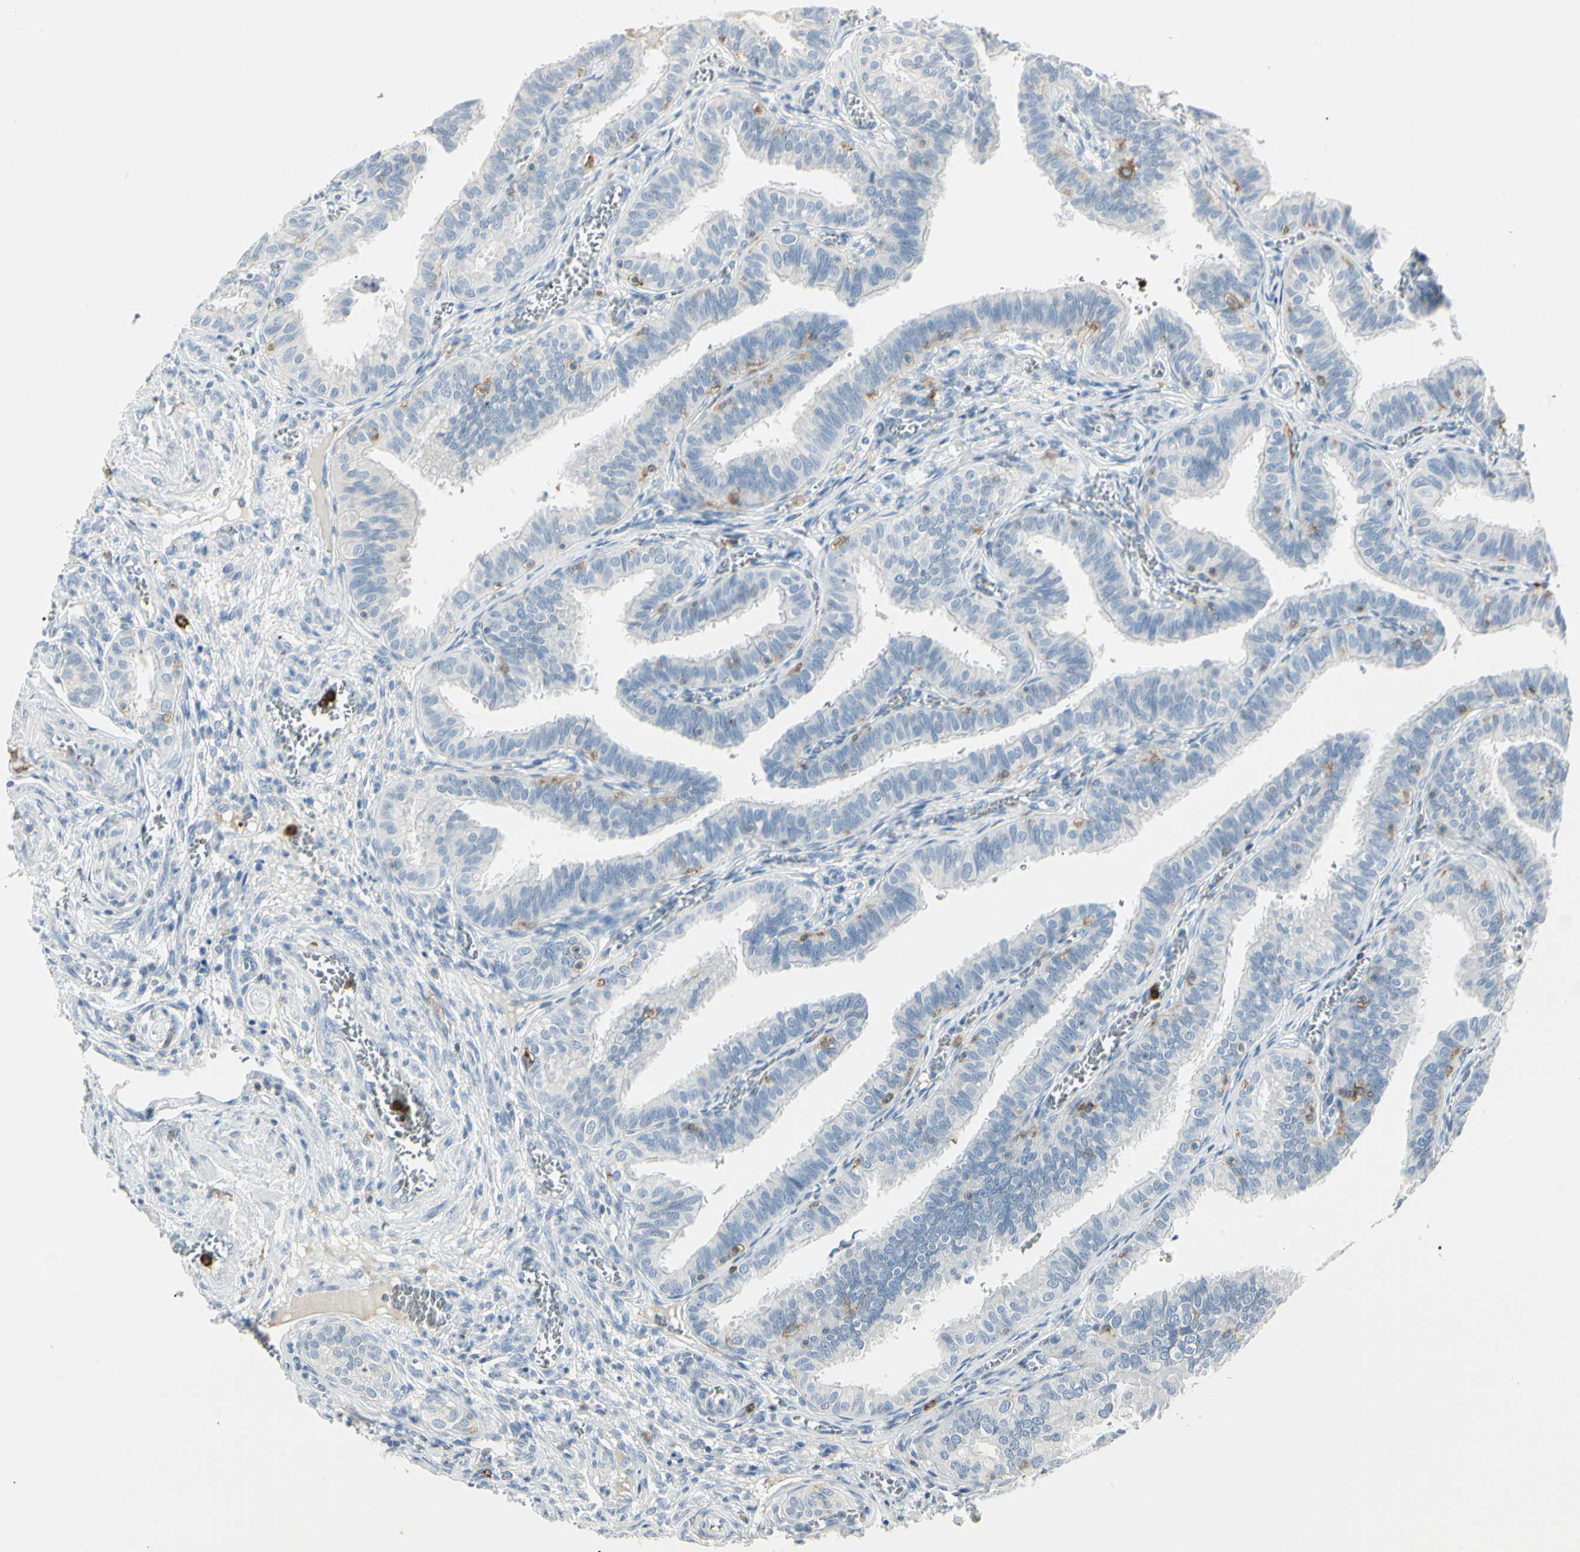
{"staining": {"intensity": "negative", "quantity": "none", "location": "none"}, "tissue": "fallopian tube", "cell_type": "Glandular cells", "image_type": "normal", "snomed": [{"axis": "morphology", "description": "Normal tissue, NOS"}, {"axis": "topography", "description": "Fallopian tube"}], "caption": "Normal fallopian tube was stained to show a protein in brown. There is no significant staining in glandular cells. The staining is performed using DAB brown chromogen with nuclei counter-stained in using hematoxylin.", "gene": "ITGB2", "patient": {"sex": "female", "age": 46}}